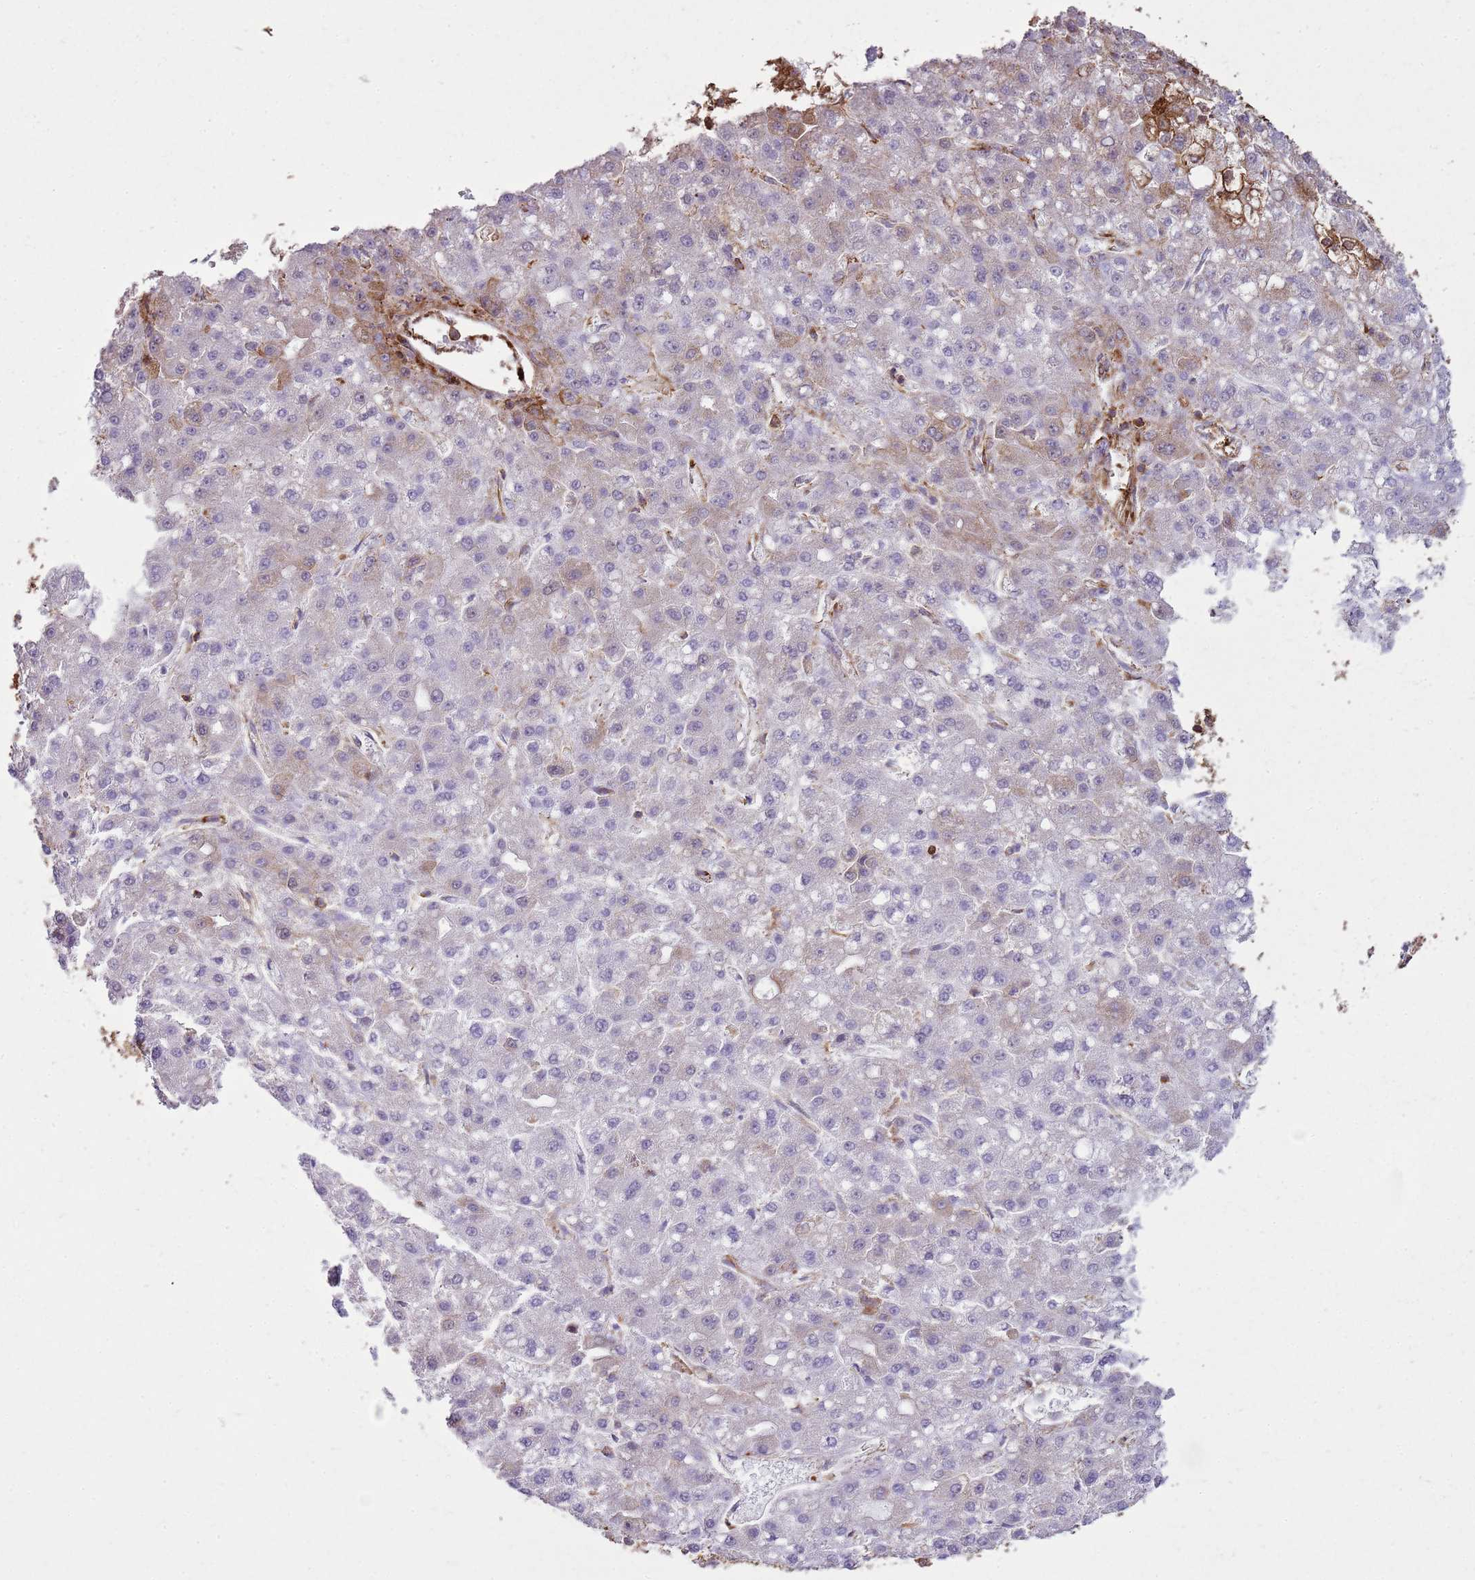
{"staining": {"intensity": "moderate", "quantity": "<25%", "location": "cytoplasmic/membranous"}, "tissue": "liver cancer", "cell_type": "Tumor cells", "image_type": "cancer", "snomed": [{"axis": "morphology", "description": "Carcinoma, Hepatocellular, NOS"}, {"axis": "topography", "description": "Liver"}], "caption": "Tumor cells demonstrate low levels of moderate cytoplasmic/membranous expression in approximately <25% of cells in human hepatocellular carcinoma (liver). (DAB (3,3'-diaminobenzidine) IHC, brown staining for protein, blue staining for nuclei).", "gene": "GABRE", "patient": {"sex": "male", "age": 67}}